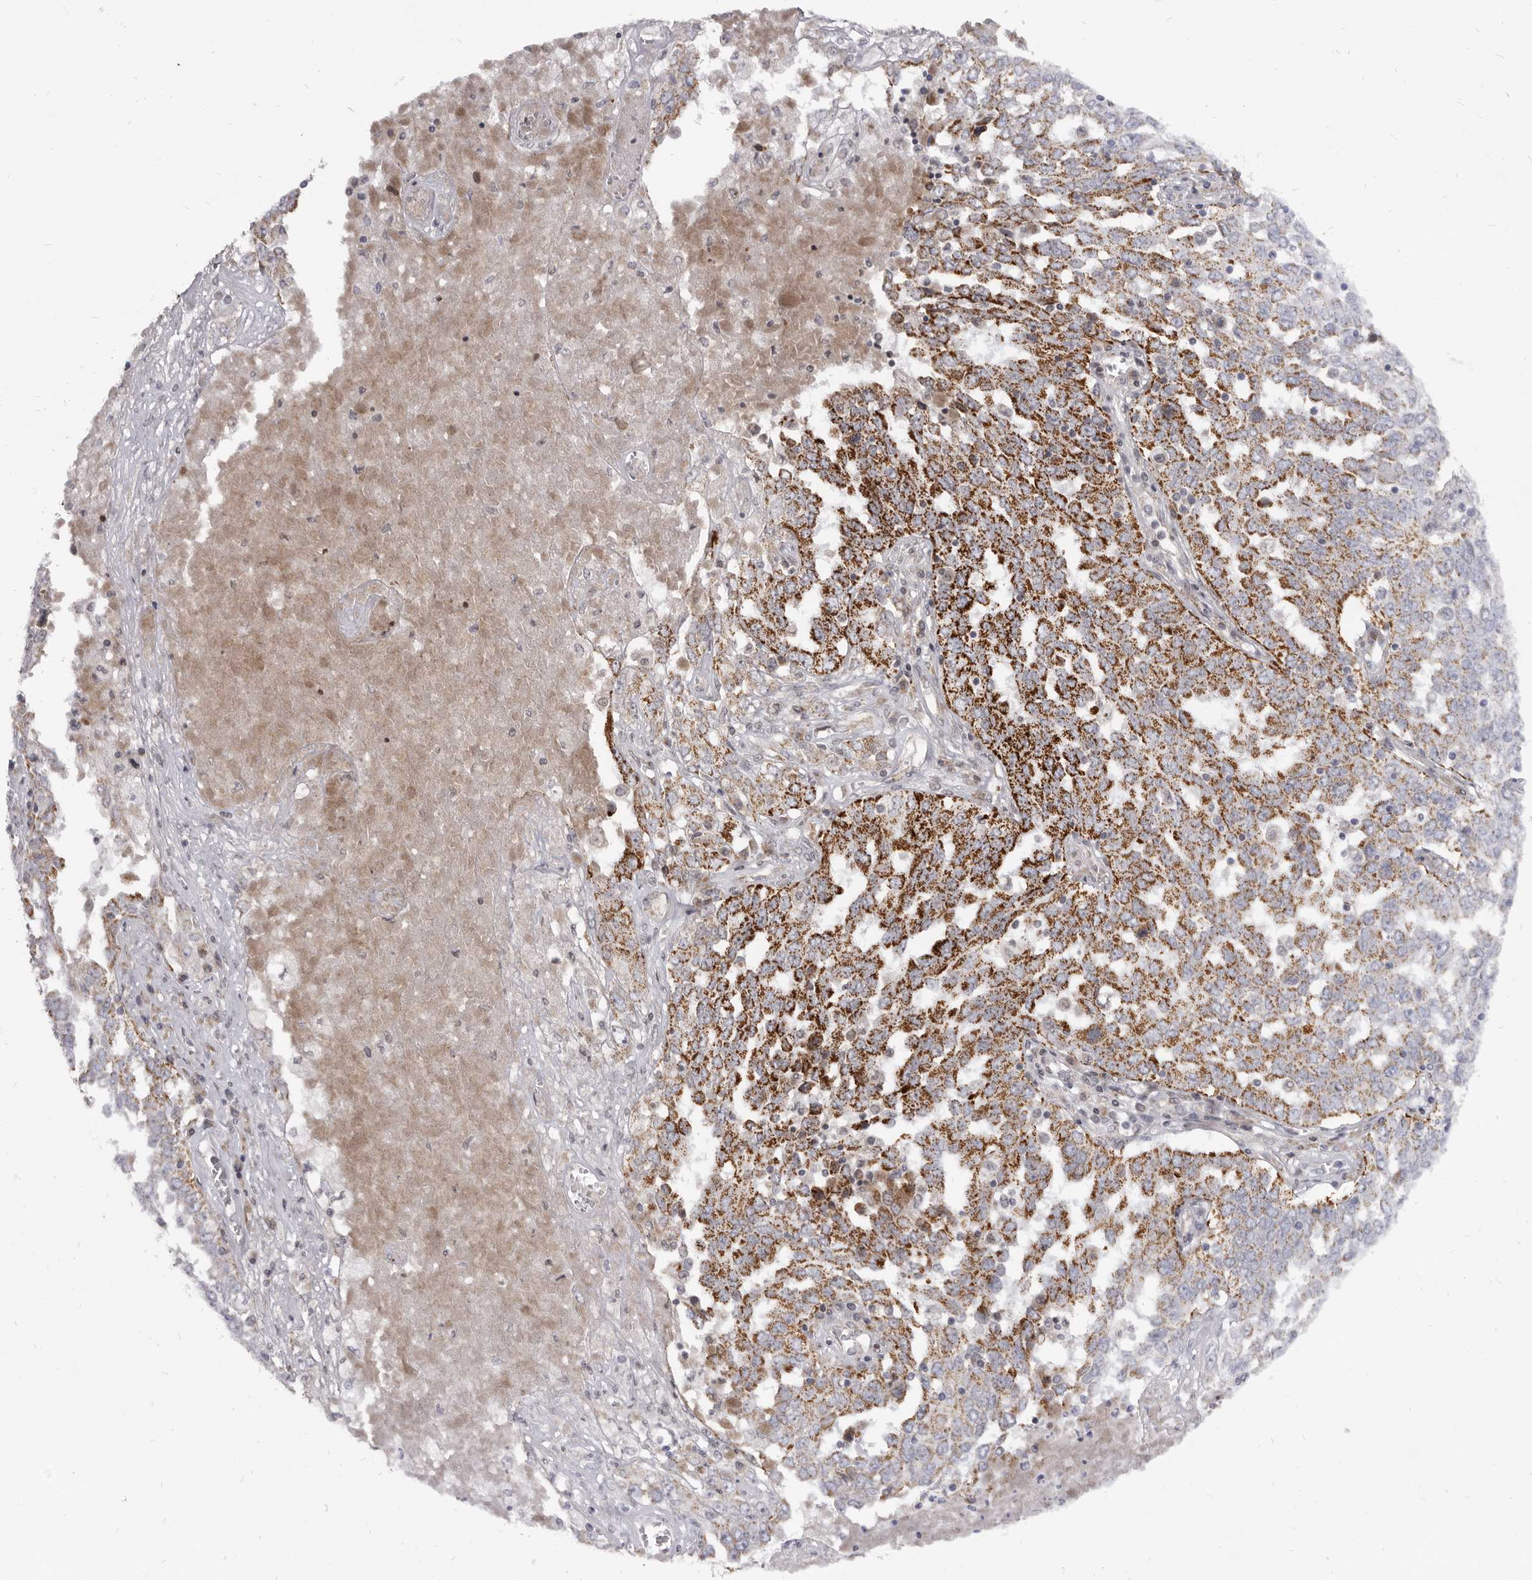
{"staining": {"intensity": "strong", "quantity": "25%-75%", "location": "cytoplasmic/membranous"}, "tissue": "ovarian cancer", "cell_type": "Tumor cells", "image_type": "cancer", "snomed": [{"axis": "morphology", "description": "Carcinoma, endometroid"}, {"axis": "topography", "description": "Ovary"}], "caption": "There is high levels of strong cytoplasmic/membranous staining in tumor cells of endometroid carcinoma (ovarian), as demonstrated by immunohistochemical staining (brown color).", "gene": "THUMPD1", "patient": {"sex": "female", "age": 62}}